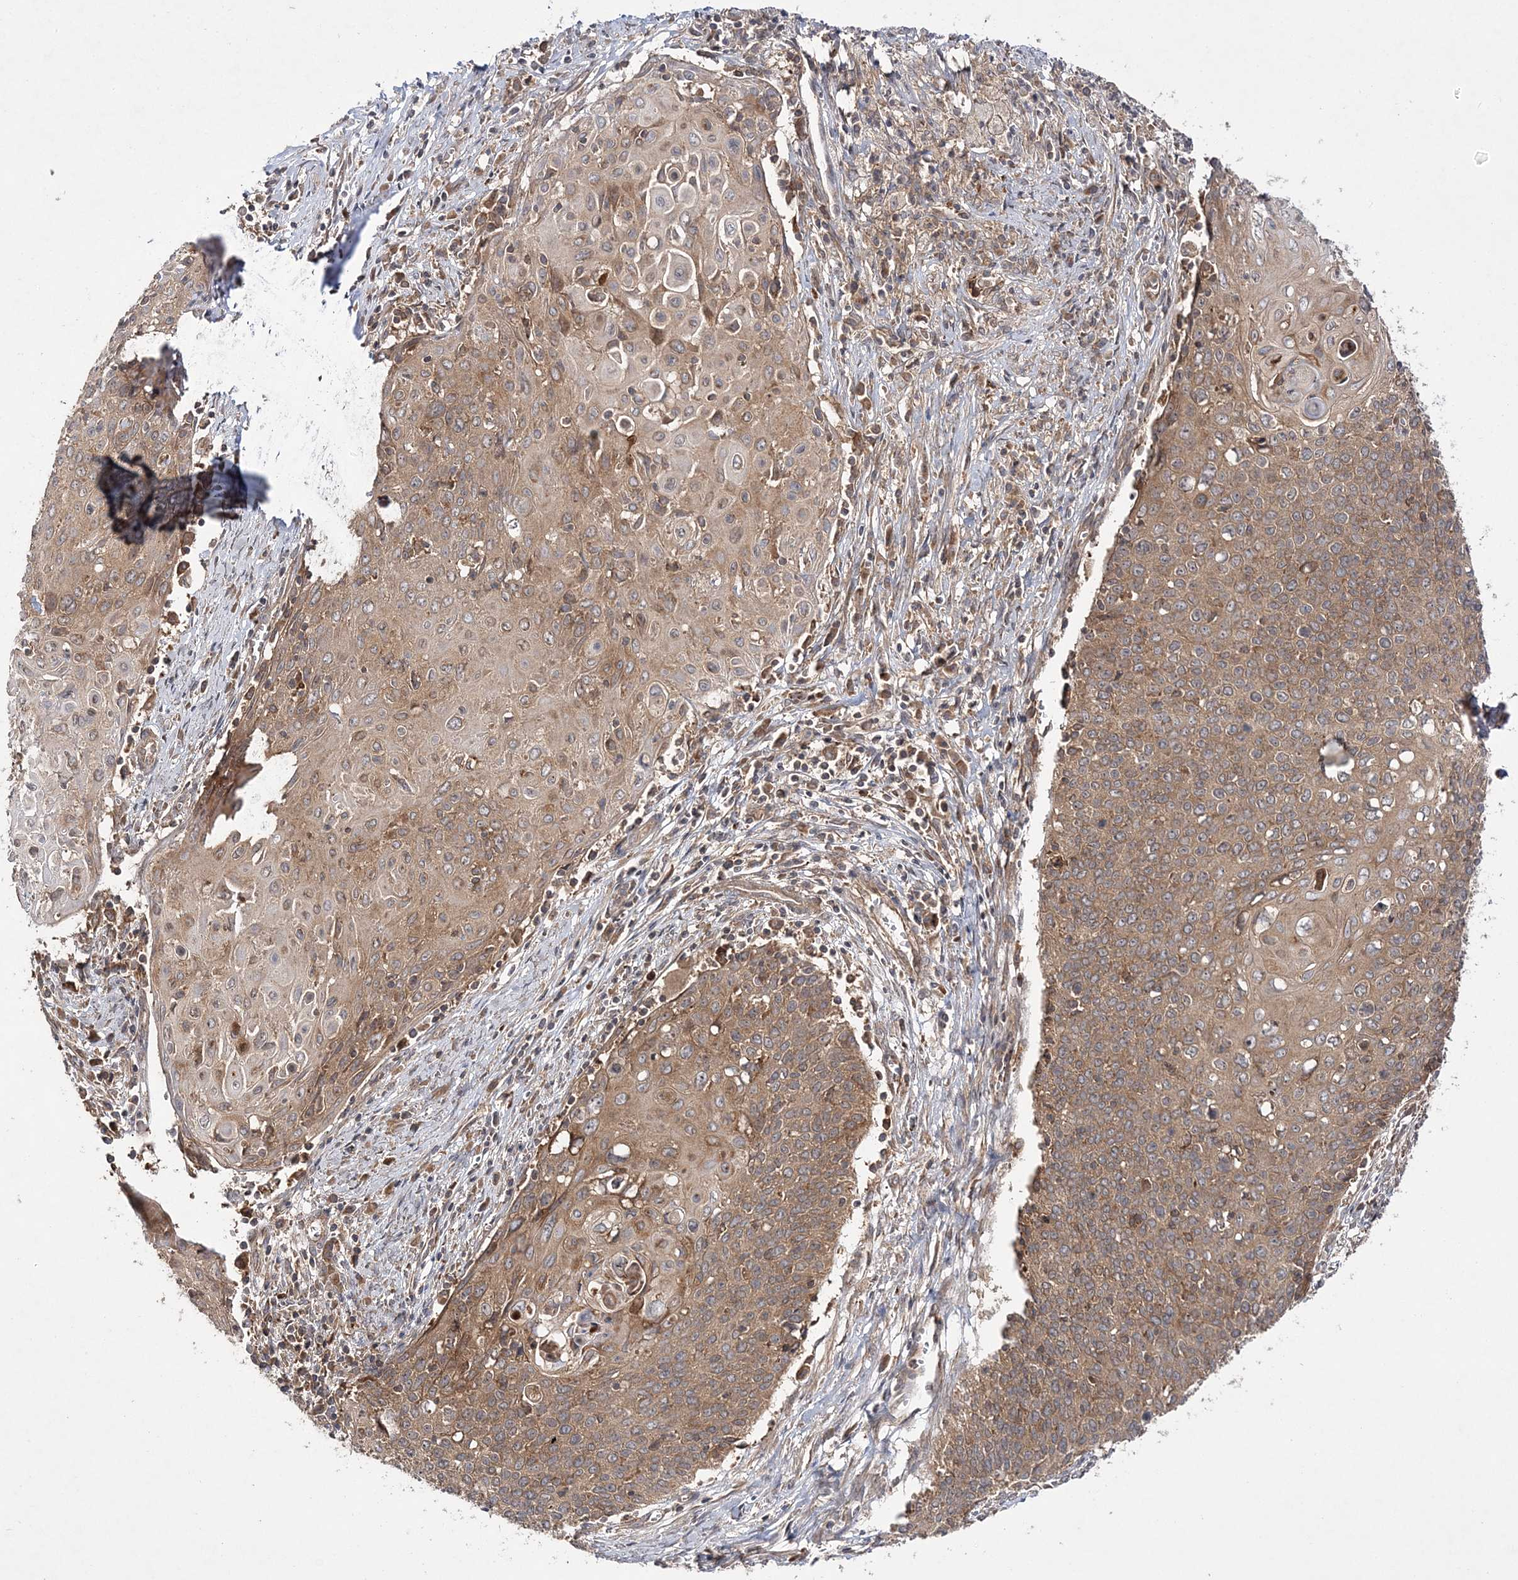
{"staining": {"intensity": "moderate", "quantity": ">75%", "location": "cytoplasmic/membranous"}, "tissue": "cervical cancer", "cell_type": "Tumor cells", "image_type": "cancer", "snomed": [{"axis": "morphology", "description": "Squamous cell carcinoma, NOS"}, {"axis": "topography", "description": "Cervix"}], "caption": "Protein expression analysis of cervical squamous cell carcinoma exhibits moderate cytoplasmic/membranous positivity in about >75% of tumor cells. (DAB IHC, brown staining for protein, blue staining for nuclei).", "gene": "TMEM9B", "patient": {"sex": "female", "age": 39}}